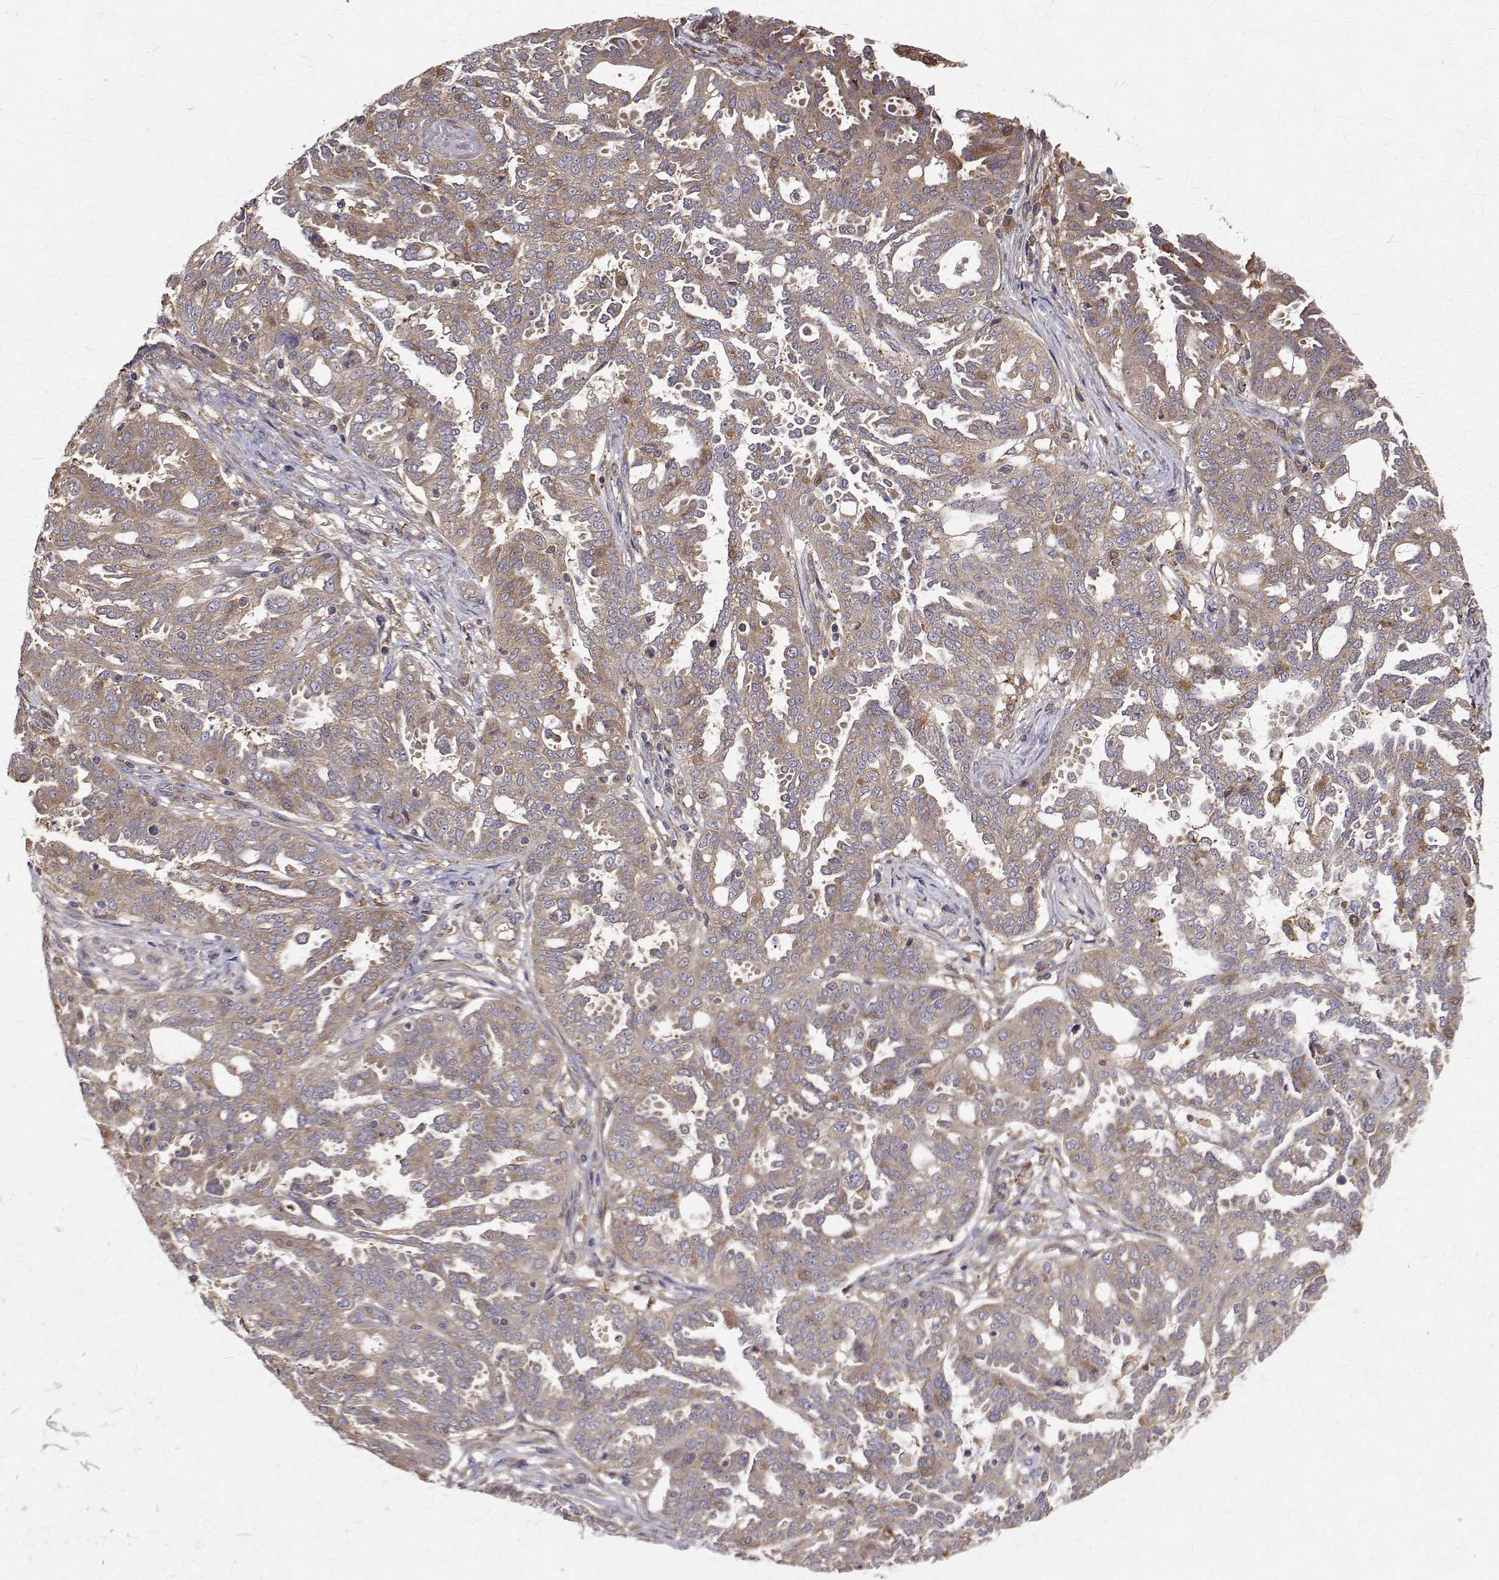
{"staining": {"intensity": "weak", "quantity": ">75%", "location": "cytoplasmic/membranous"}, "tissue": "ovarian cancer", "cell_type": "Tumor cells", "image_type": "cancer", "snomed": [{"axis": "morphology", "description": "Cystadenocarcinoma, serous, NOS"}, {"axis": "topography", "description": "Ovary"}], "caption": "Immunohistochemical staining of ovarian cancer (serous cystadenocarcinoma) reveals weak cytoplasmic/membranous protein expression in approximately >75% of tumor cells. (DAB (3,3'-diaminobenzidine) = brown stain, brightfield microscopy at high magnification).", "gene": "FARSB", "patient": {"sex": "female", "age": 67}}